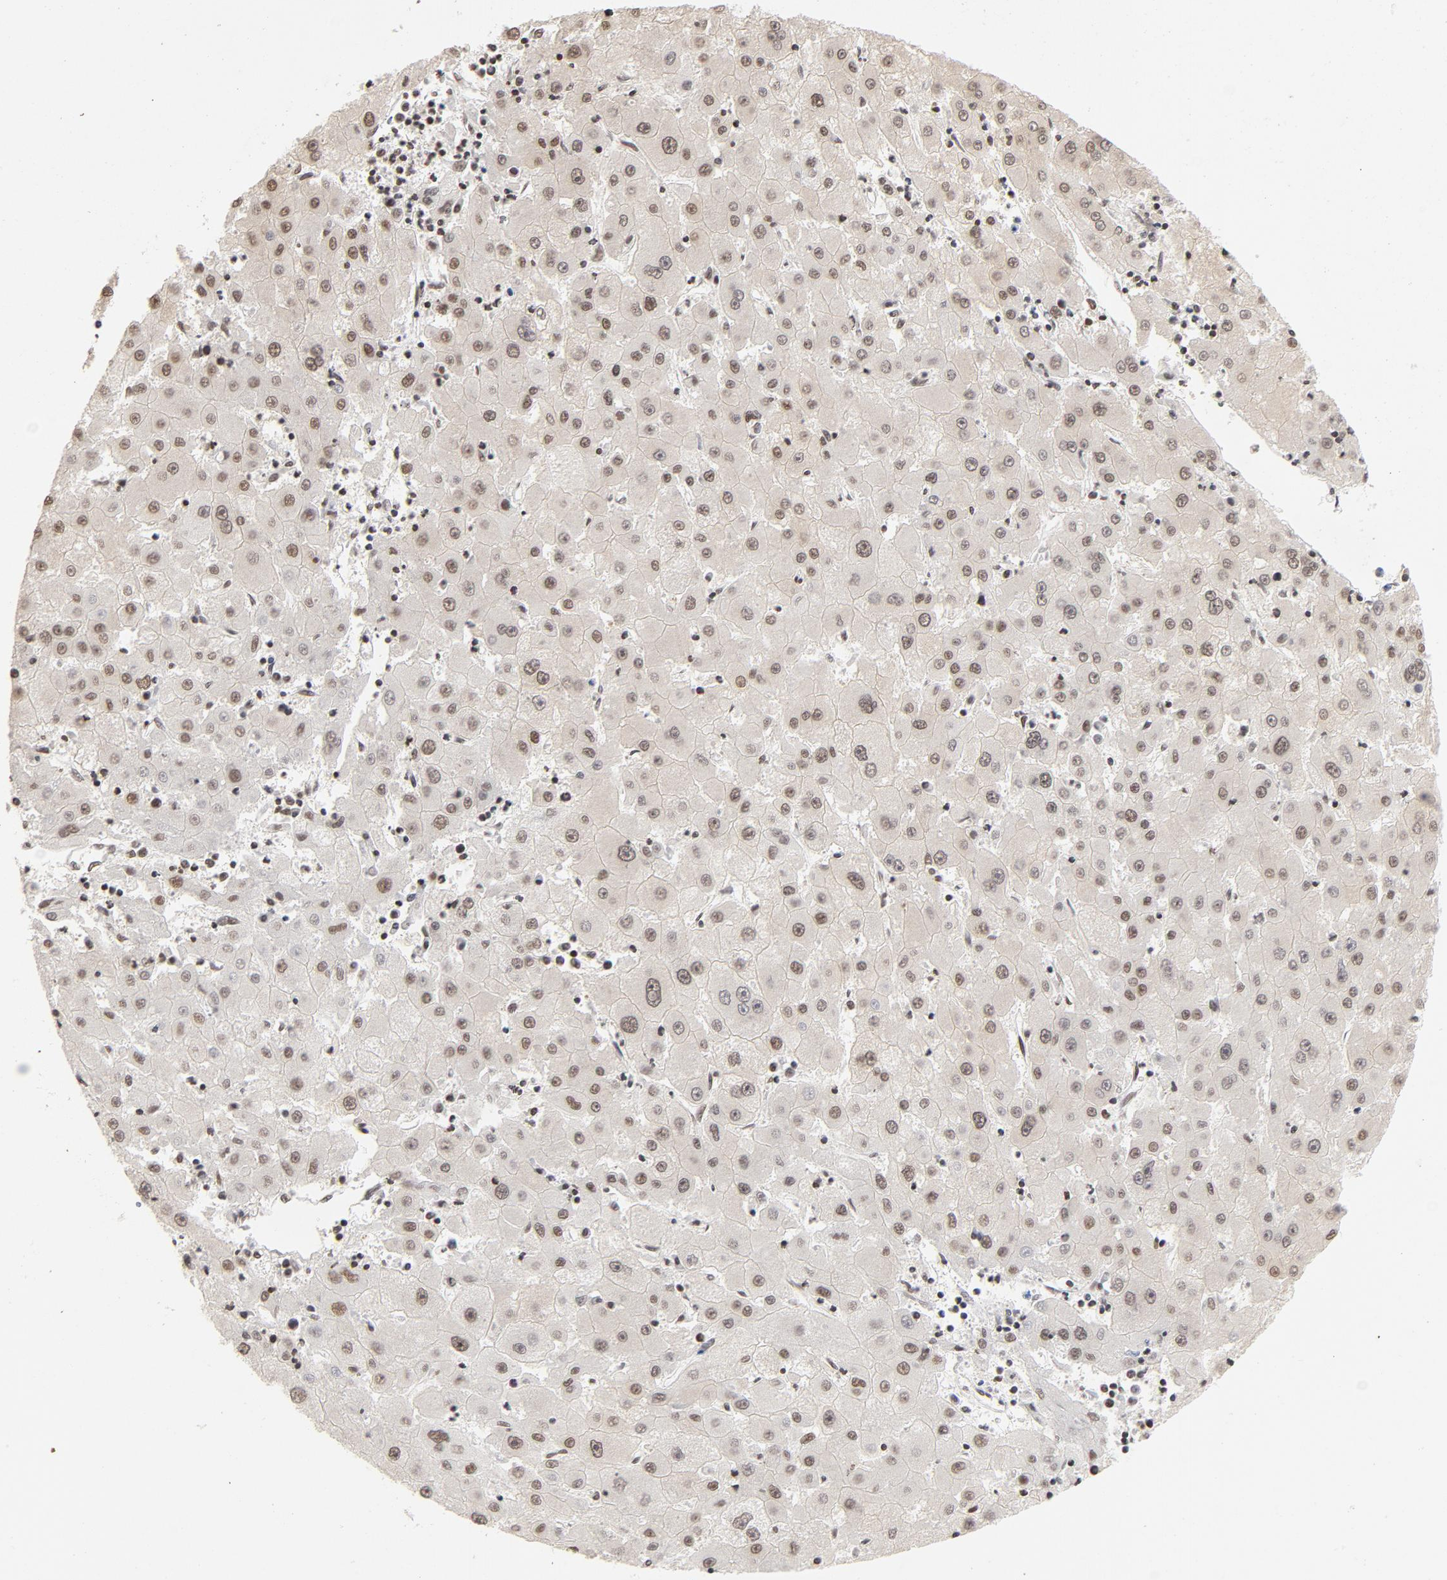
{"staining": {"intensity": "moderate", "quantity": "25%-75%", "location": "nuclear"}, "tissue": "liver cancer", "cell_type": "Tumor cells", "image_type": "cancer", "snomed": [{"axis": "morphology", "description": "Carcinoma, Hepatocellular, NOS"}, {"axis": "topography", "description": "Liver"}], "caption": "Protein expression analysis of hepatocellular carcinoma (liver) reveals moderate nuclear staining in about 25%-75% of tumor cells. (brown staining indicates protein expression, while blue staining denotes nuclei).", "gene": "TP53BP1", "patient": {"sex": "male", "age": 72}}